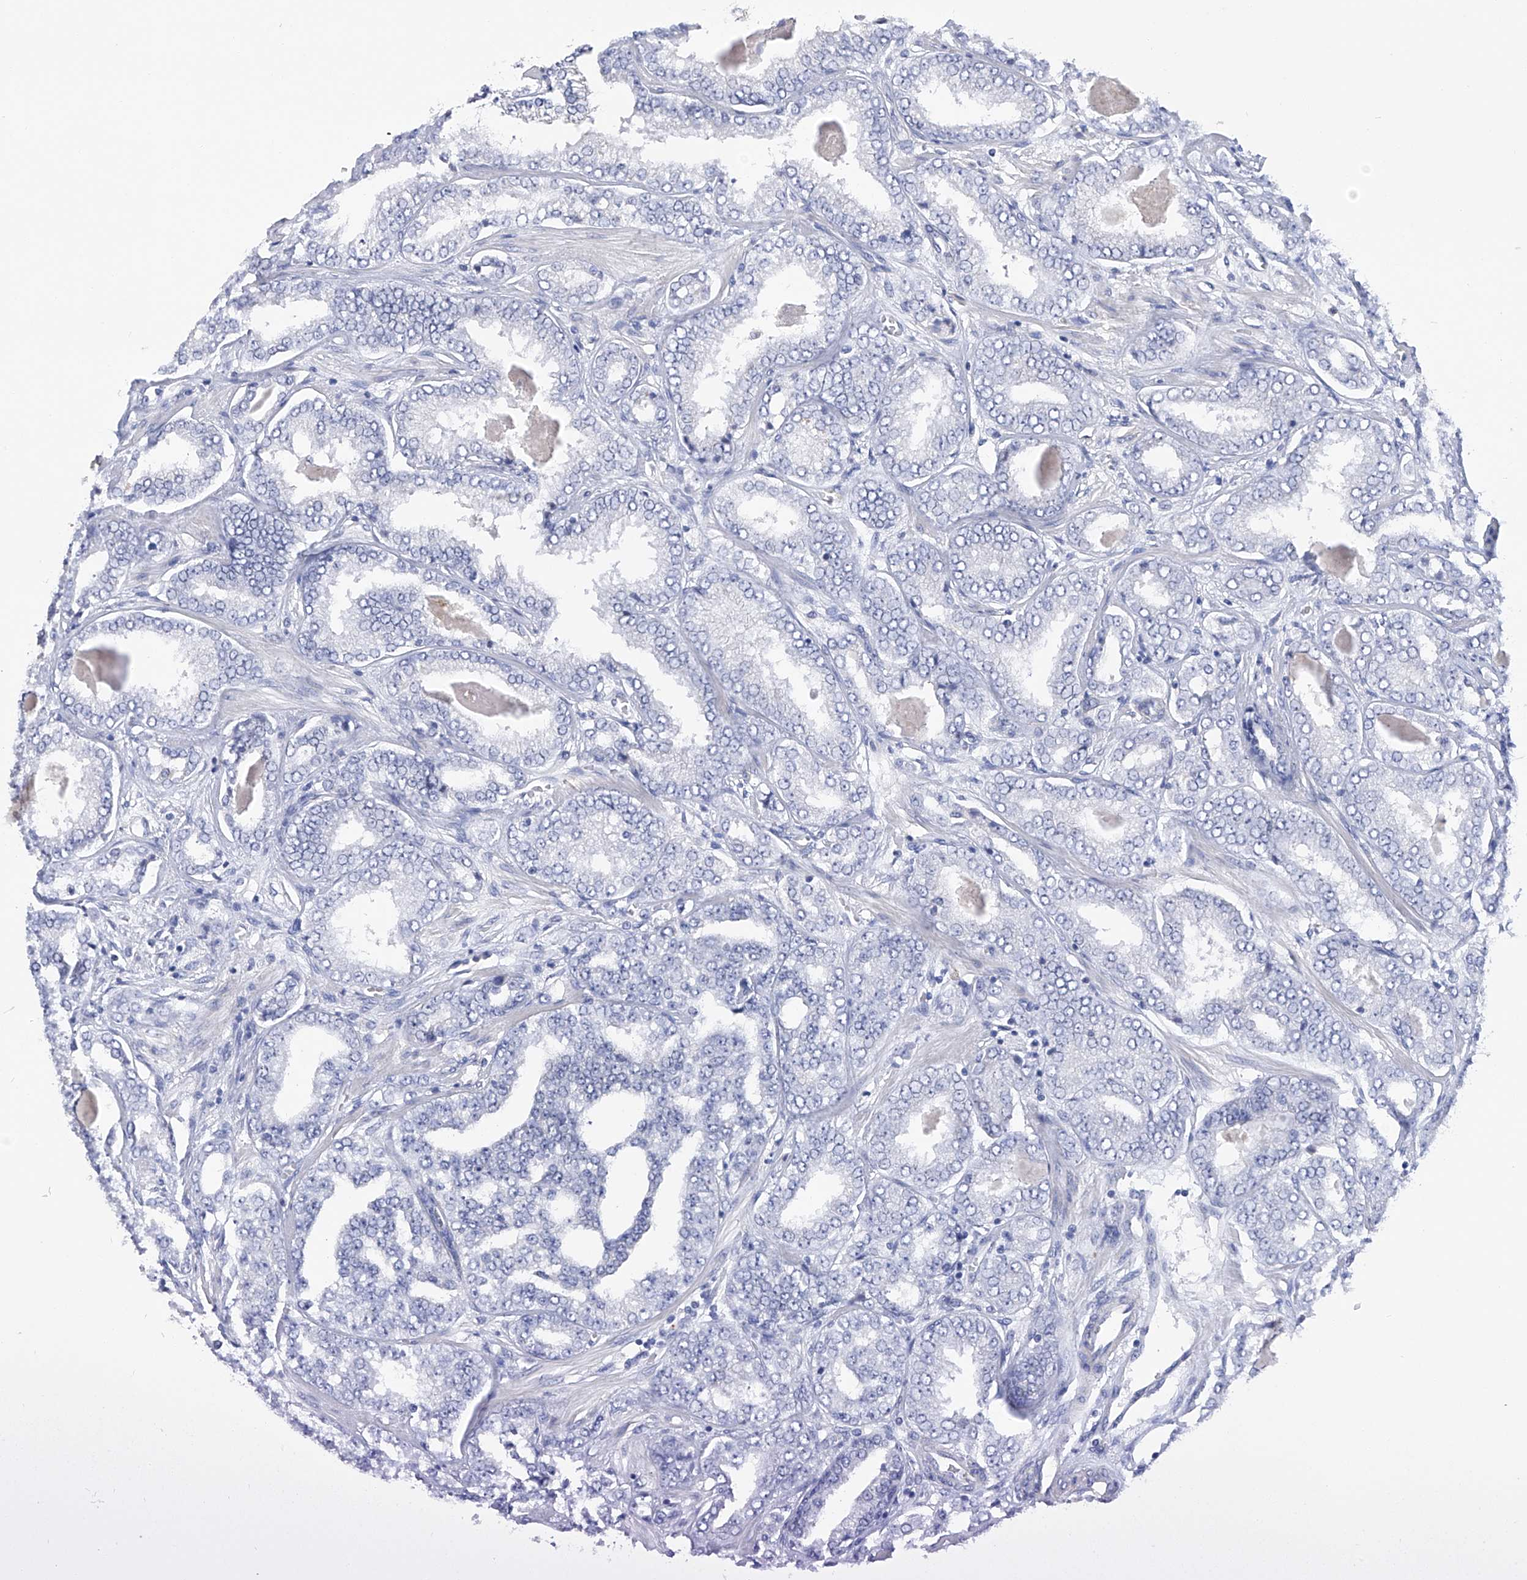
{"staining": {"intensity": "negative", "quantity": "none", "location": "none"}, "tissue": "prostate cancer", "cell_type": "Tumor cells", "image_type": "cancer", "snomed": [{"axis": "morphology", "description": "Adenocarcinoma, High grade"}, {"axis": "topography", "description": "Prostate"}], "caption": "This is an IHC image of prostate cancer. There is no staining in tumor cells.", "gene": "PHF20", "patient": {"sex": "male", "age": 71}}